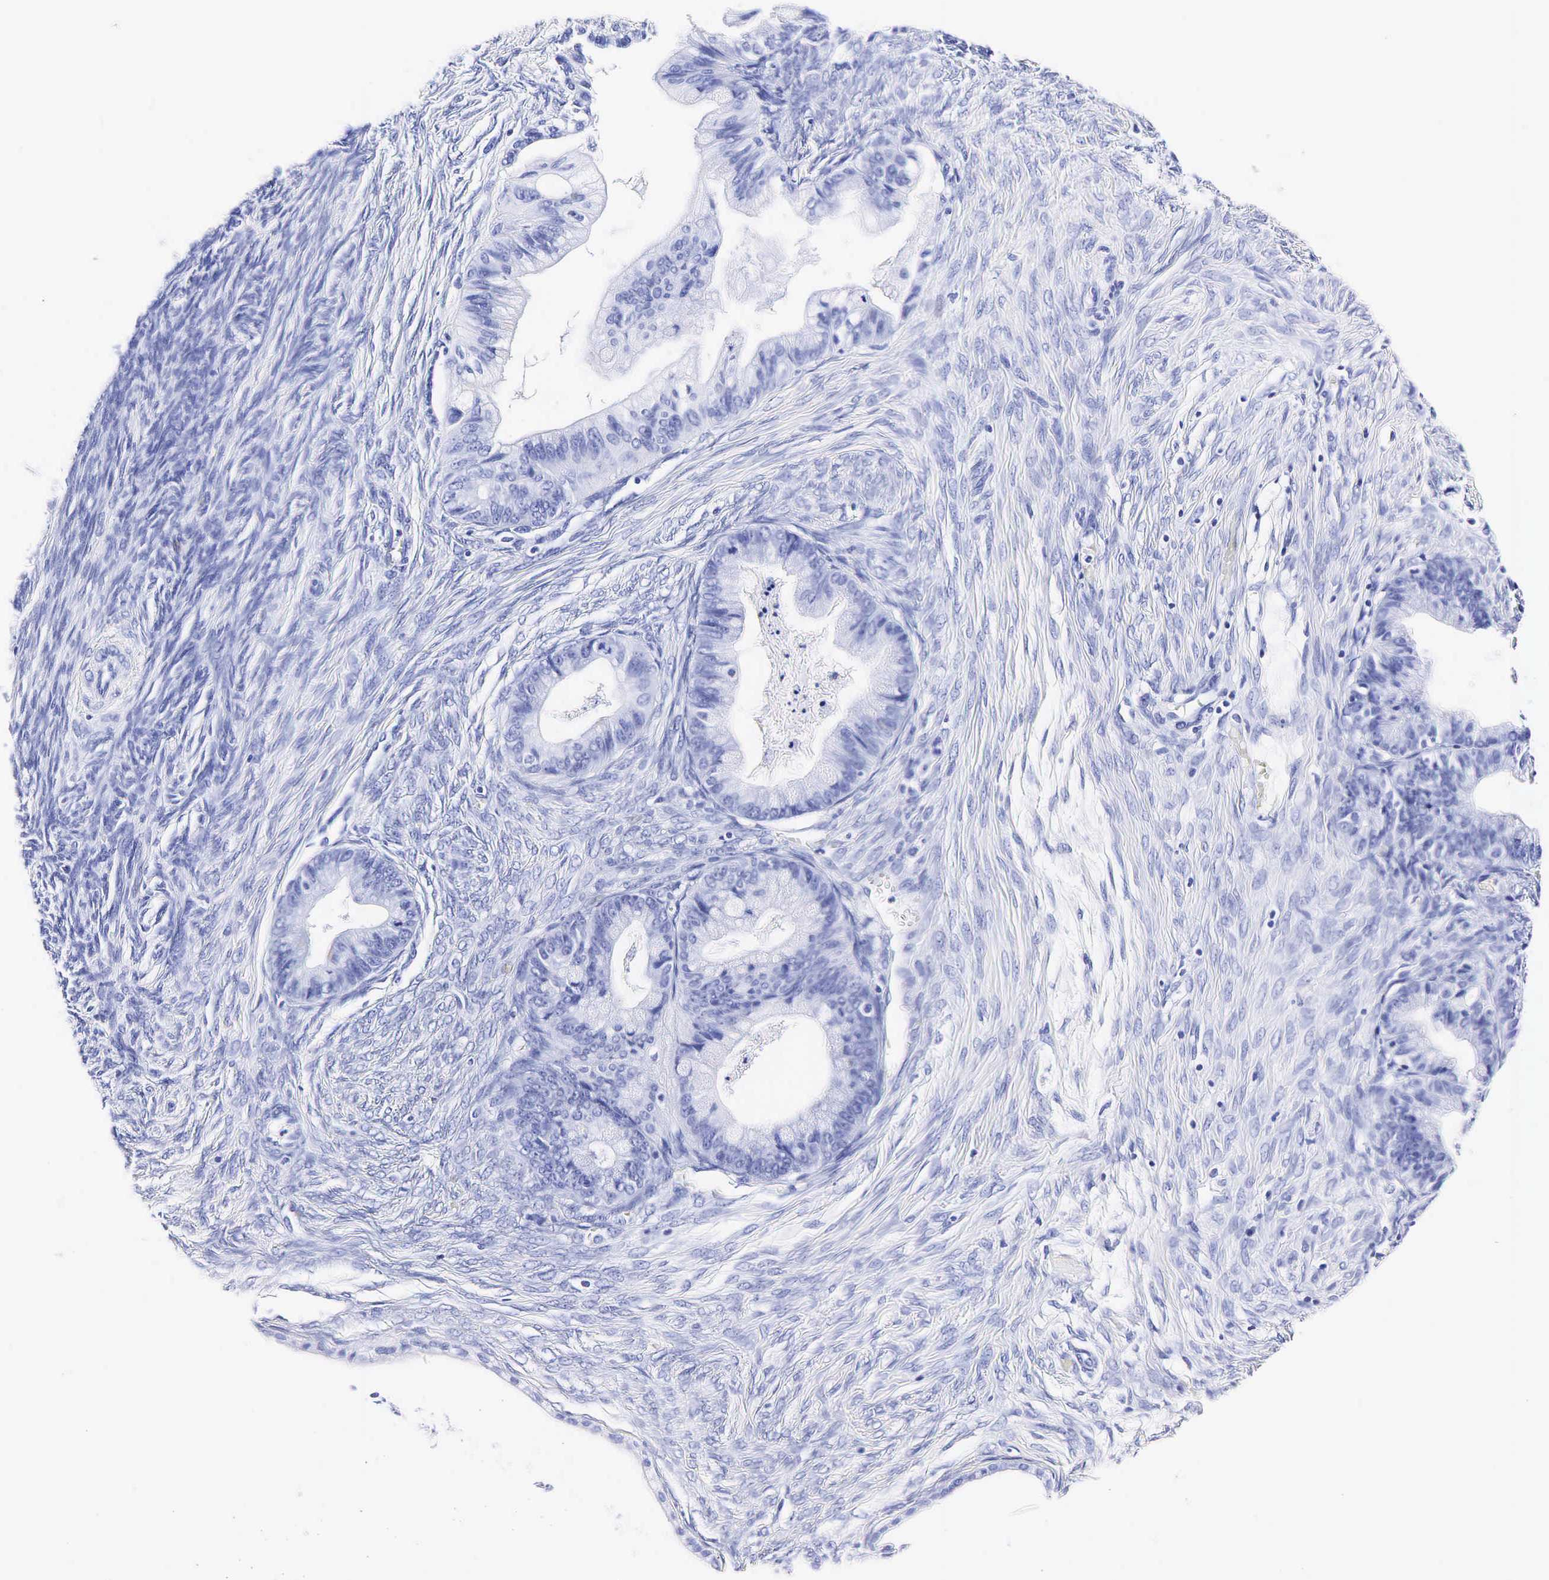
{"staining": {"intensity": "negative", "quantity": "none", "location": "none"}, "tissue": "ovarian cancer", "cell_type": "Tumor cells", "image_type": "cancer", "snomed": [{"axis": "morphology", "description": "Cystadenocarcinoma, mucinous, NOS"}, {"axis": "topography", "description": "Ovary"}], "caption": "Ovarian cancer was stained to show a protein in brown. There is no significant expression in tumor cells.", "gene": "KLK3", "patient": {"sex": "female", "age": 57}}